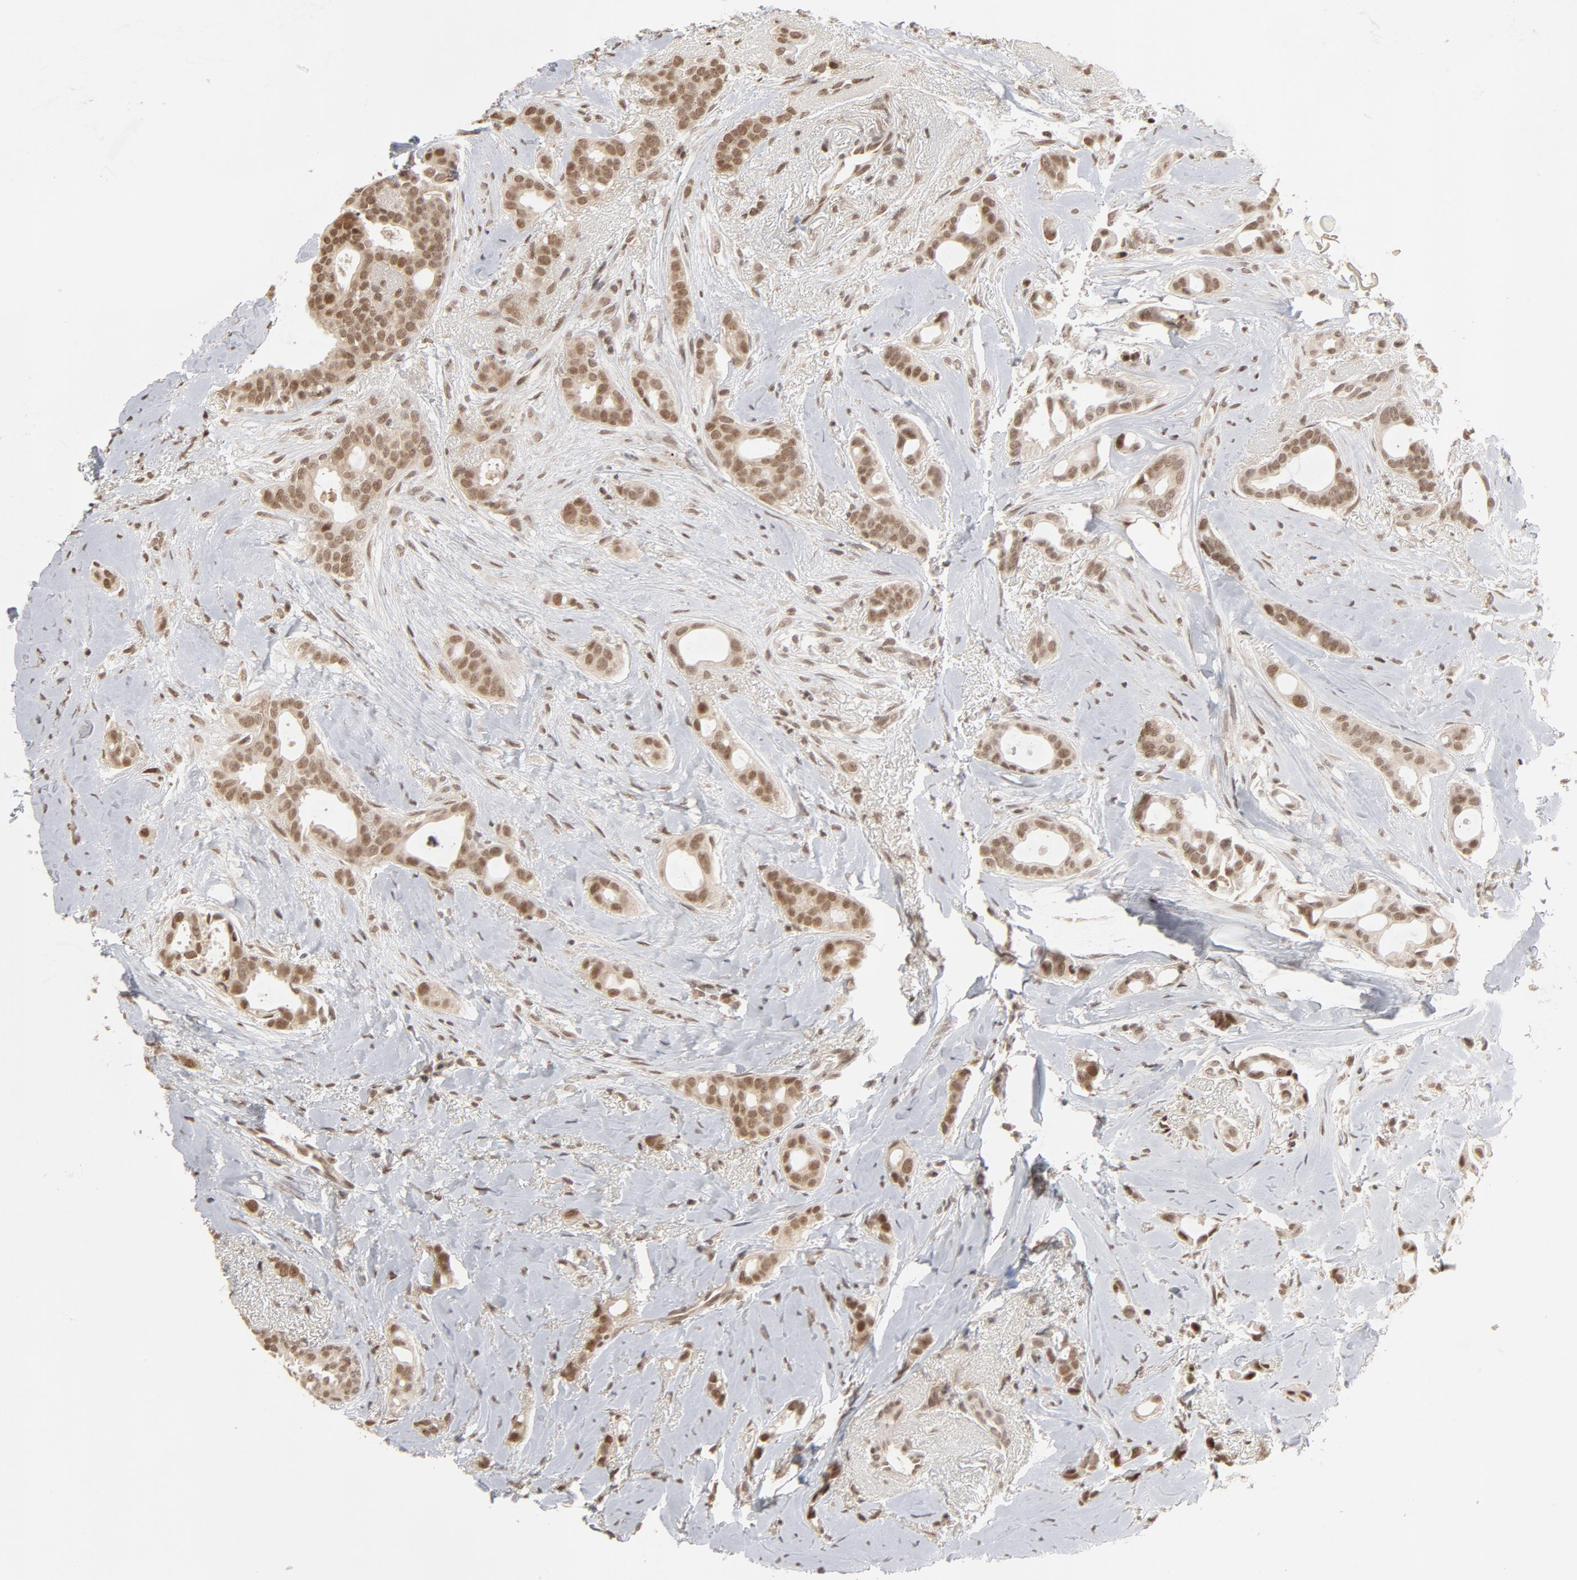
{"staining": {"intensity": "moderate", "quantity": ">75%", "location": "nuclear"}, "tissue": "breast cancer", "cell_type": "Tumor cells", "image_type": "cancer", "snomed": [{"axis": "morphology", "description": "Duct carcinoma"}, {"axis": "topography", "description": "Breast"}], "caption": "The image demonstrates a brown stain indicating the presence of a protein in the nuclear of tumor cells in breast invasive ductal carcinoma. (IHC, brightfield microscopy, high magnification).", "gene": "ARIH1", "patient": {"sex": "female", "age": 54}}